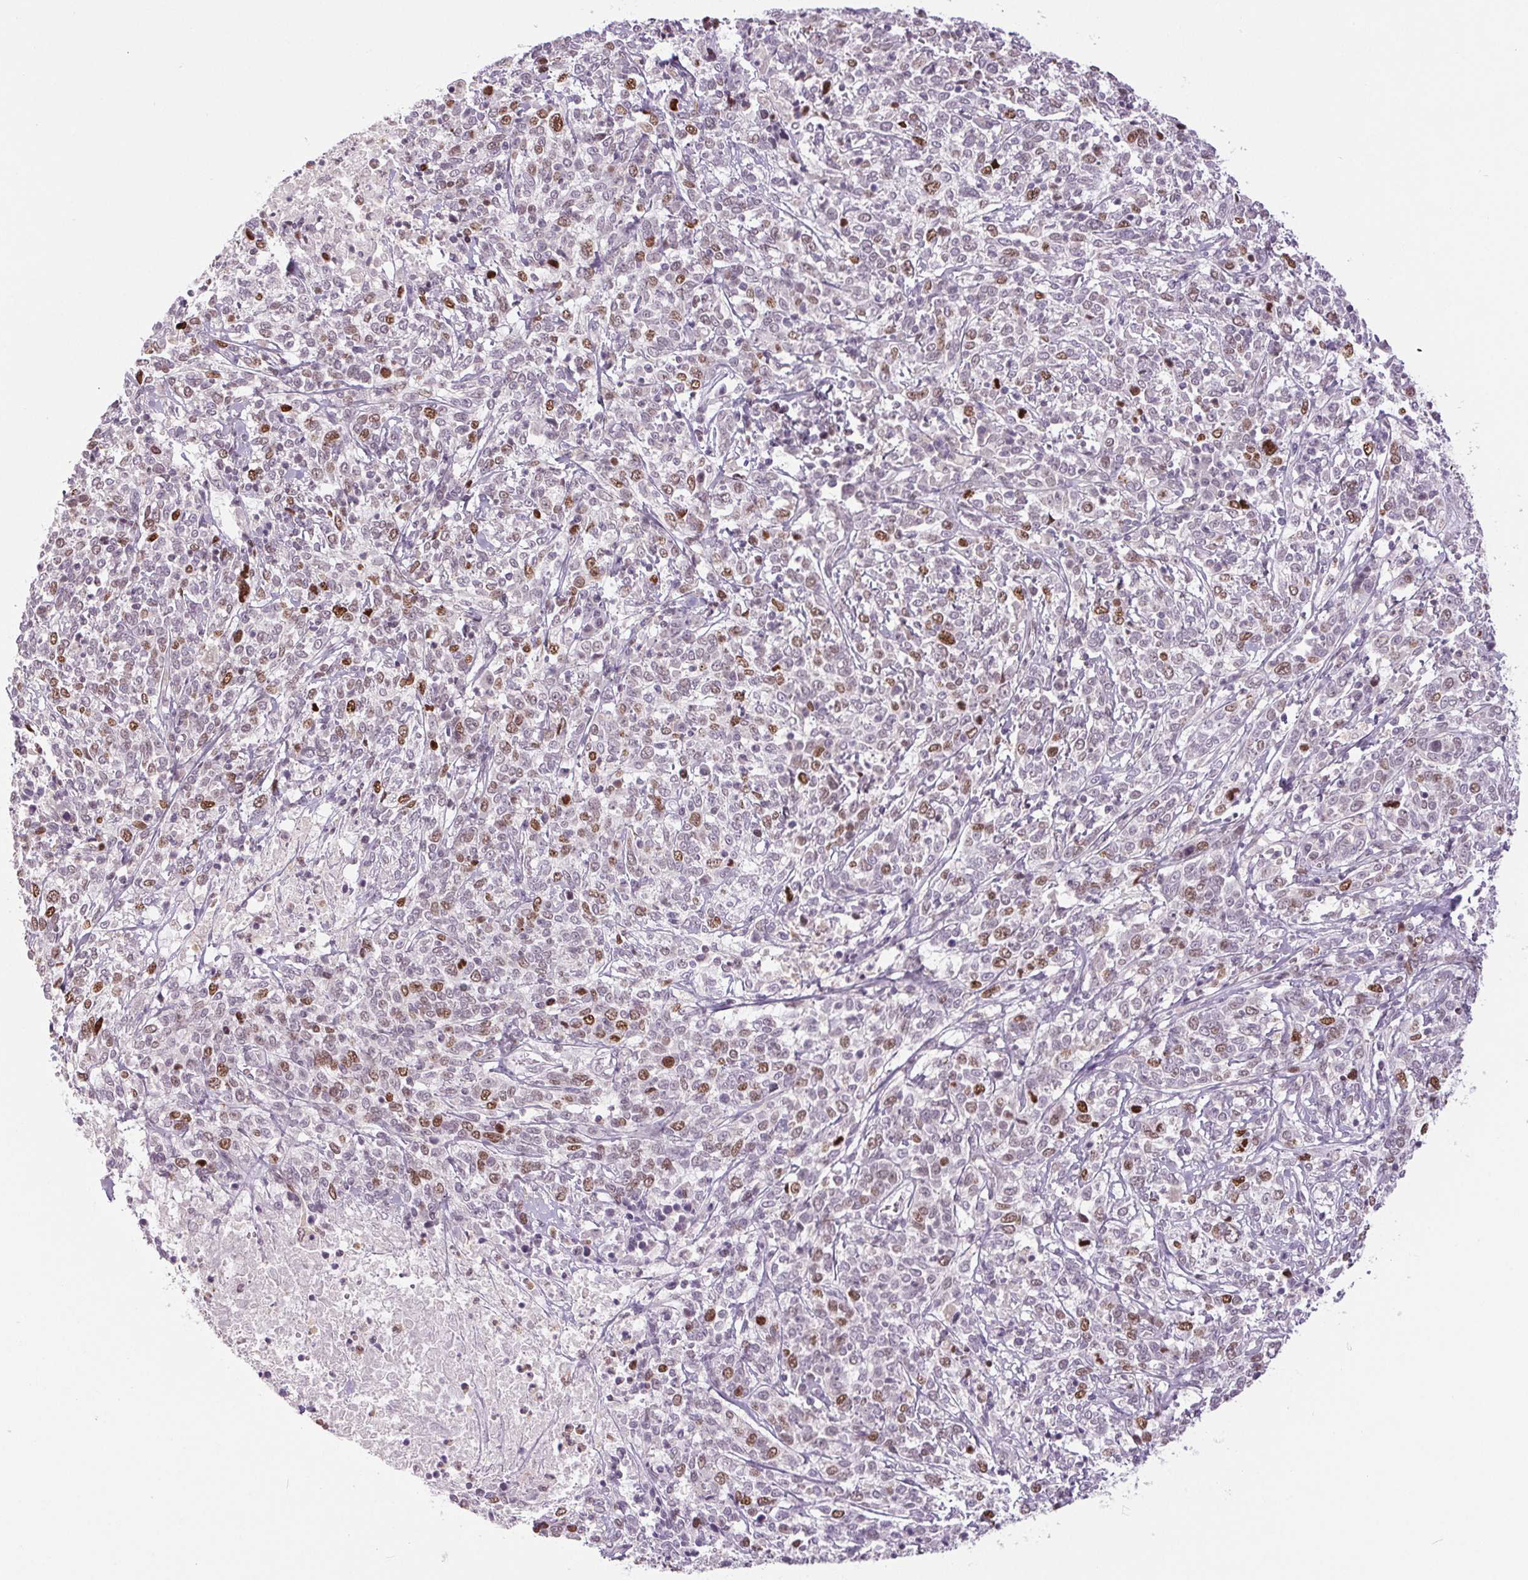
{"staining": {"intensity": "moderate", "quantity": "25%-75%", "location": "nuclear"}, "tissue": "cervical cancer", "cell_type": "Tumor cells", "image_type": "cancer", "snomed": [{"axis": "morphology", "description": "Squamous cell carcinoma, NOS"}, {"axis": "topography", "description": "Cervix"}], "caption": "This micrograph exhibits immunohistochemistry staining of squamous cell carcinoma (cervical), with medium moderate nuclear positivity in about 25%-75% of tumor cells.", "gene": "SMIM6", "patient": {"sex": "female", "age": 46}}